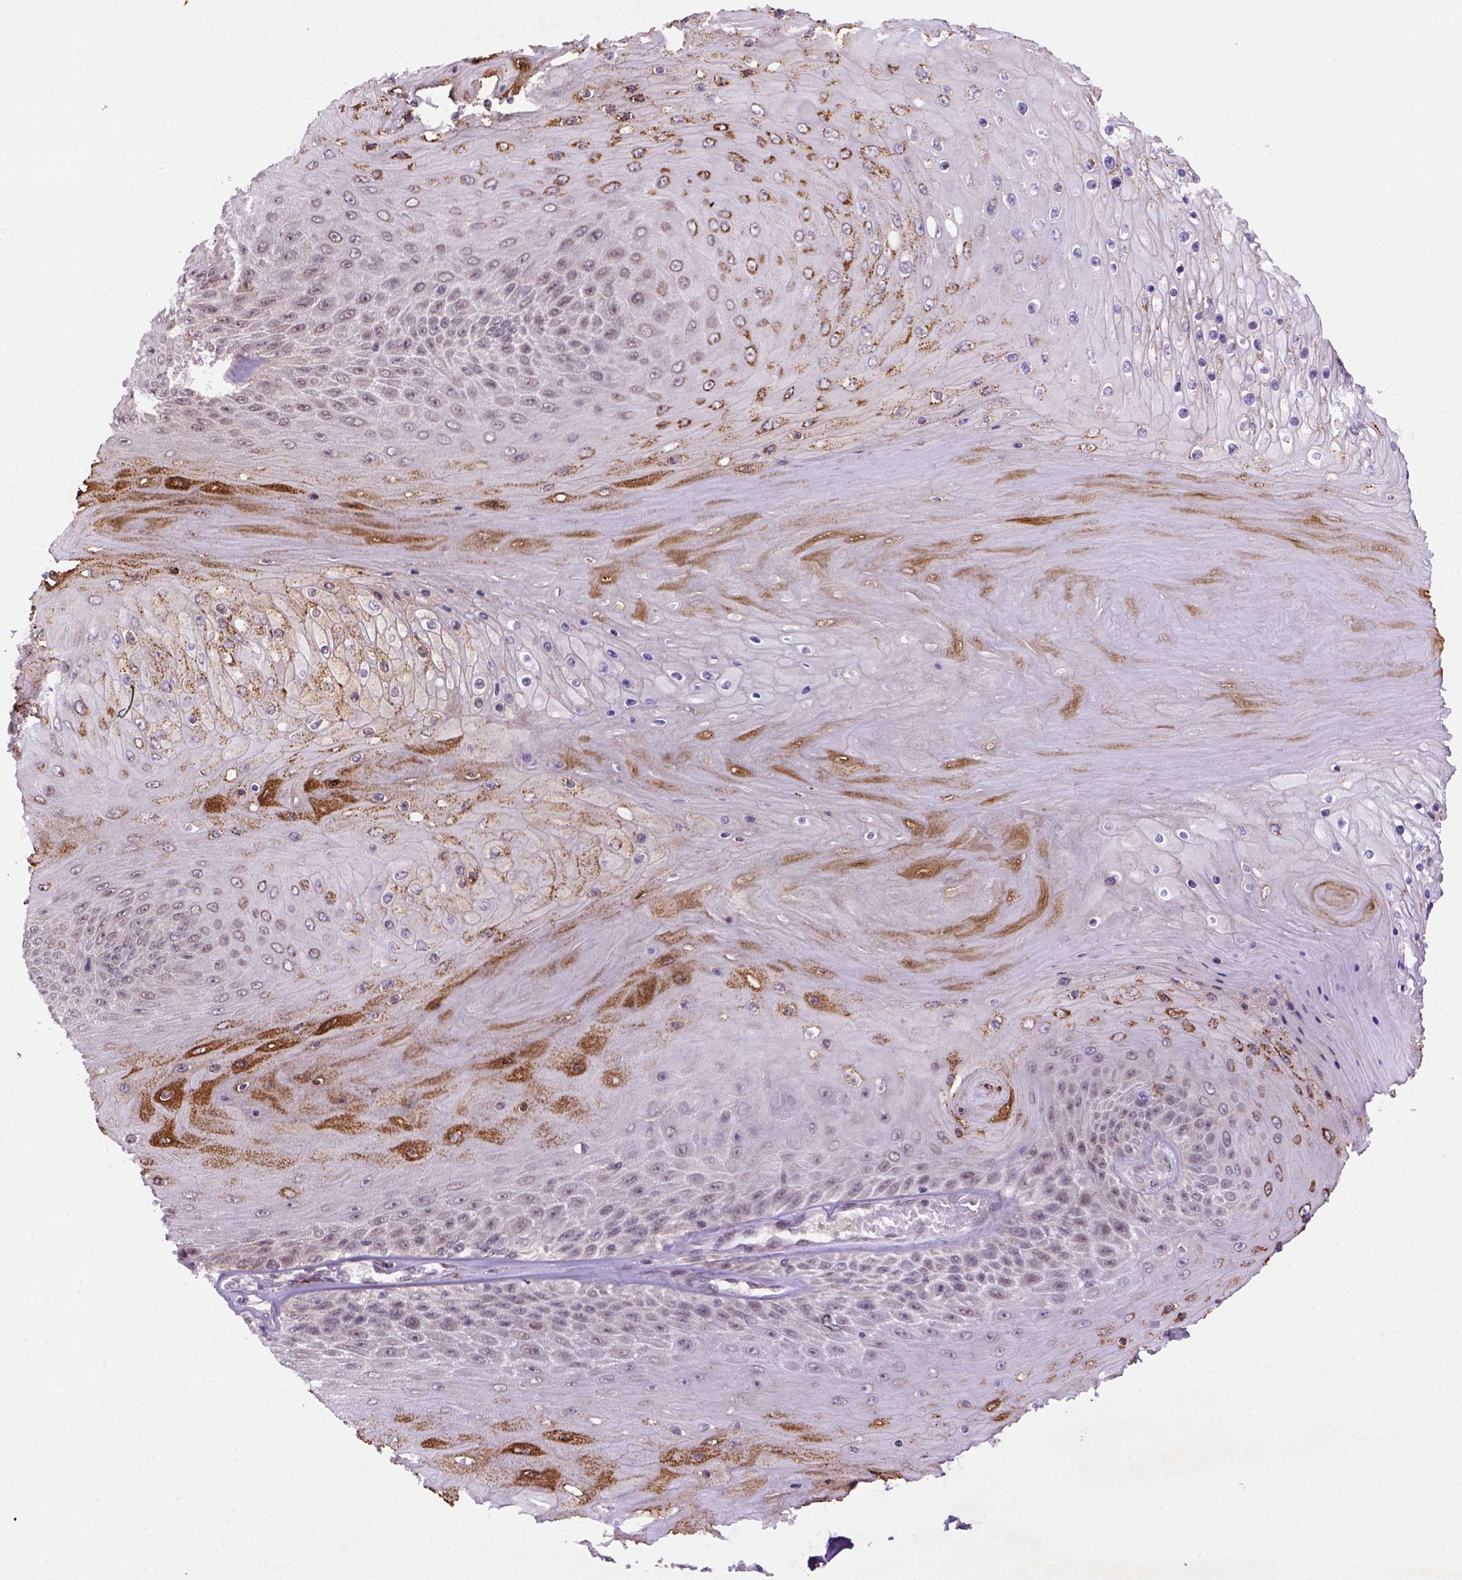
{"staining": {"intensity": "strong", "quantity": "25%-75%", "location": "cytoplasmic/membranous"}, "tissue": "skin cancer", "cell_type": "Tumor cells", "image_type": "cancer", "snomed": [{"axis": "morphology", "description": "Squamous cell carcinoma, NOS"}, {"axis": "topography", "description": "Skin"}], "caption": "Skin squamous cell carcinoma tissue shows strong cytoplasmic/membranous expression in approximately 25%-75% of tumor cells, visualized by immunohistochemistry. The protein is shown in brown color, while the nuclei are stained blue.", "gene": "FZD7", "patient": {"sex": "male", "age": 62}}